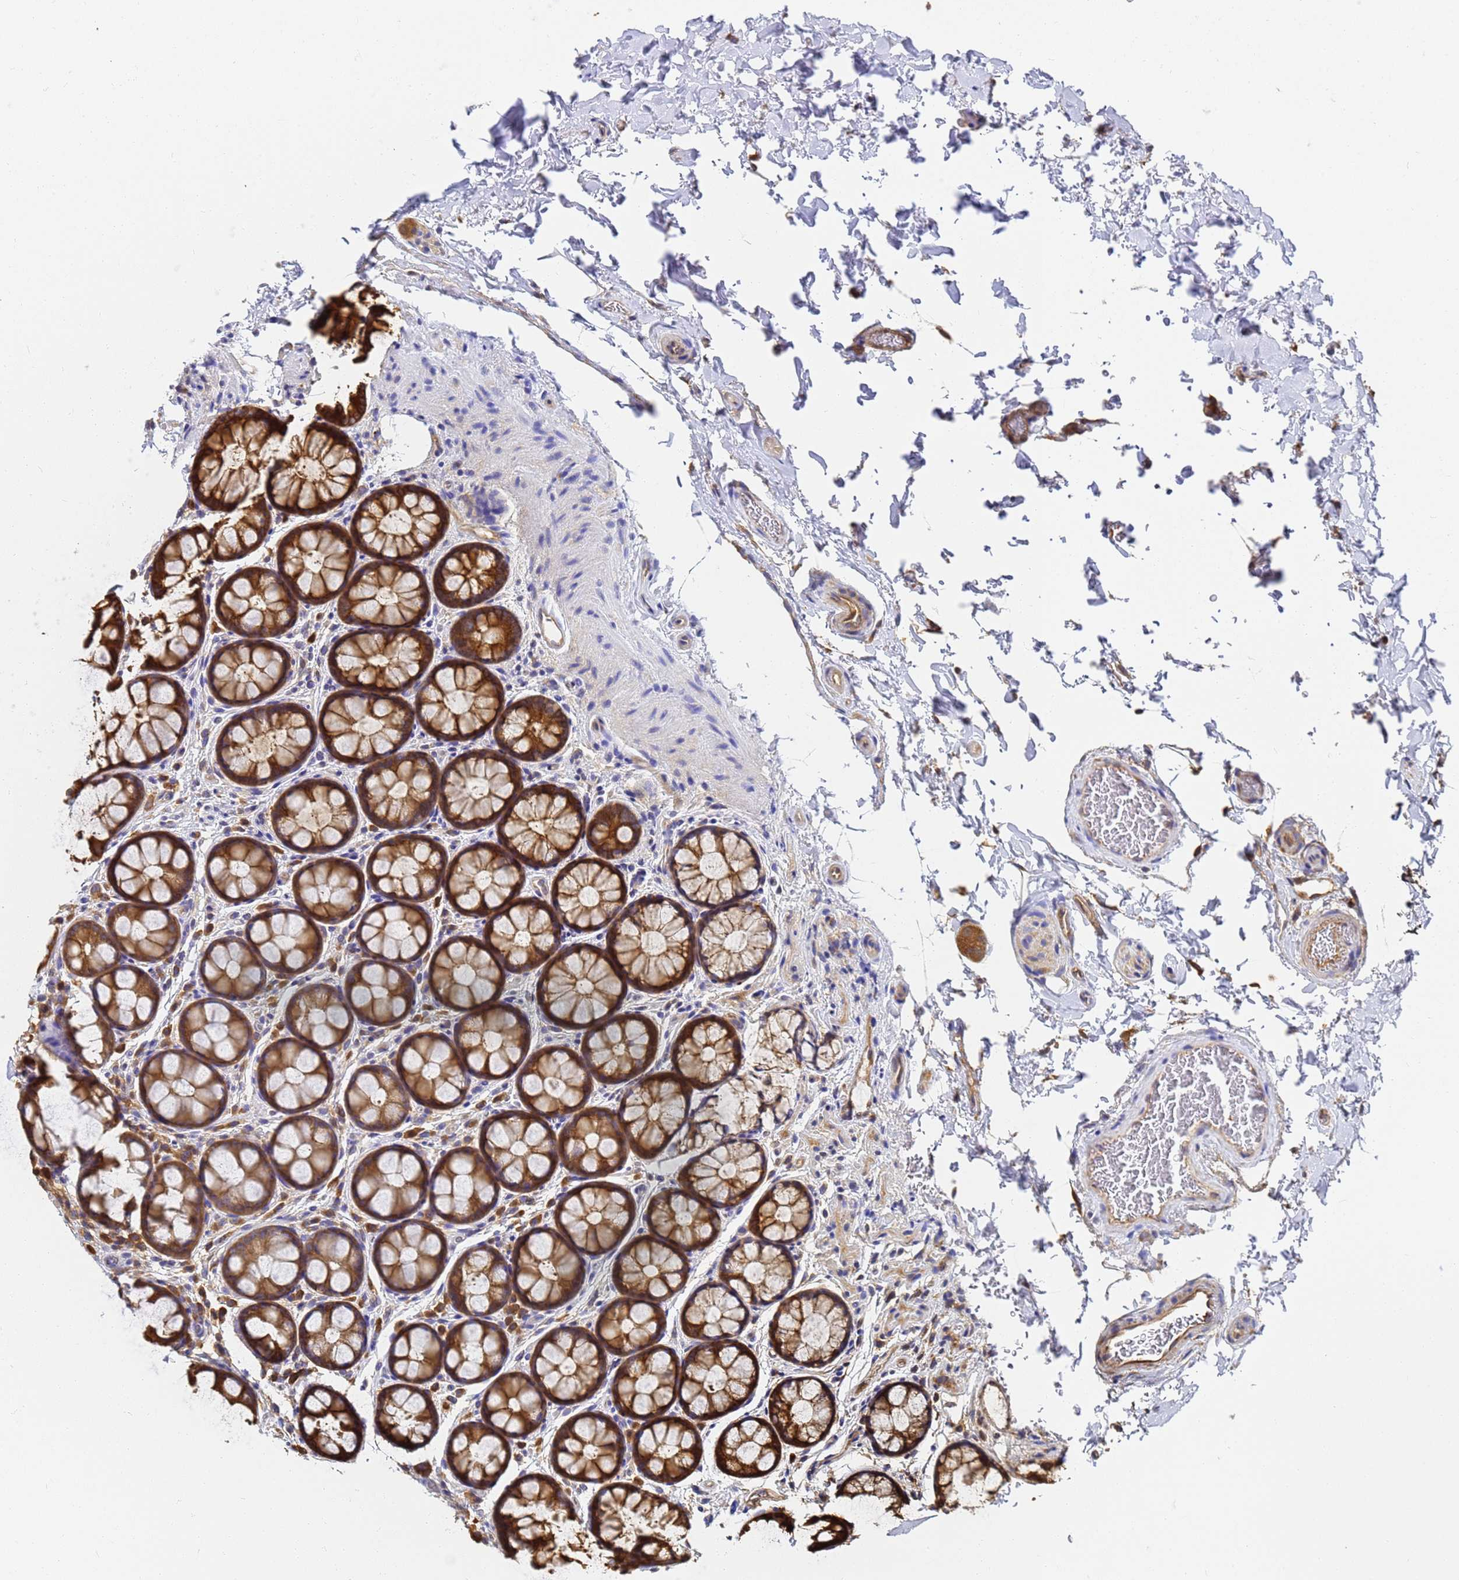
{"staining": {"intensity": "moderate", "quantity": ">75%", "location": "cytoplasmic/membranous"}, "tissue": "colon", "cell_type": "Endothelial cells", "image_type": "normal", "snomed": [{"axis": "morphology", "description": "Normal tissue, NOS"}, {"axis": "topography", "description": "Colon"}], "caption": "IHC histopathology image of benign colon stained for a protein (brown), which exhibits medium levels of moderate cytoplasmic/membranous positivity in approximately >75% of endothelial cells.", "gene": "NME1", "patient": {"sex": "female", "age": 82}}